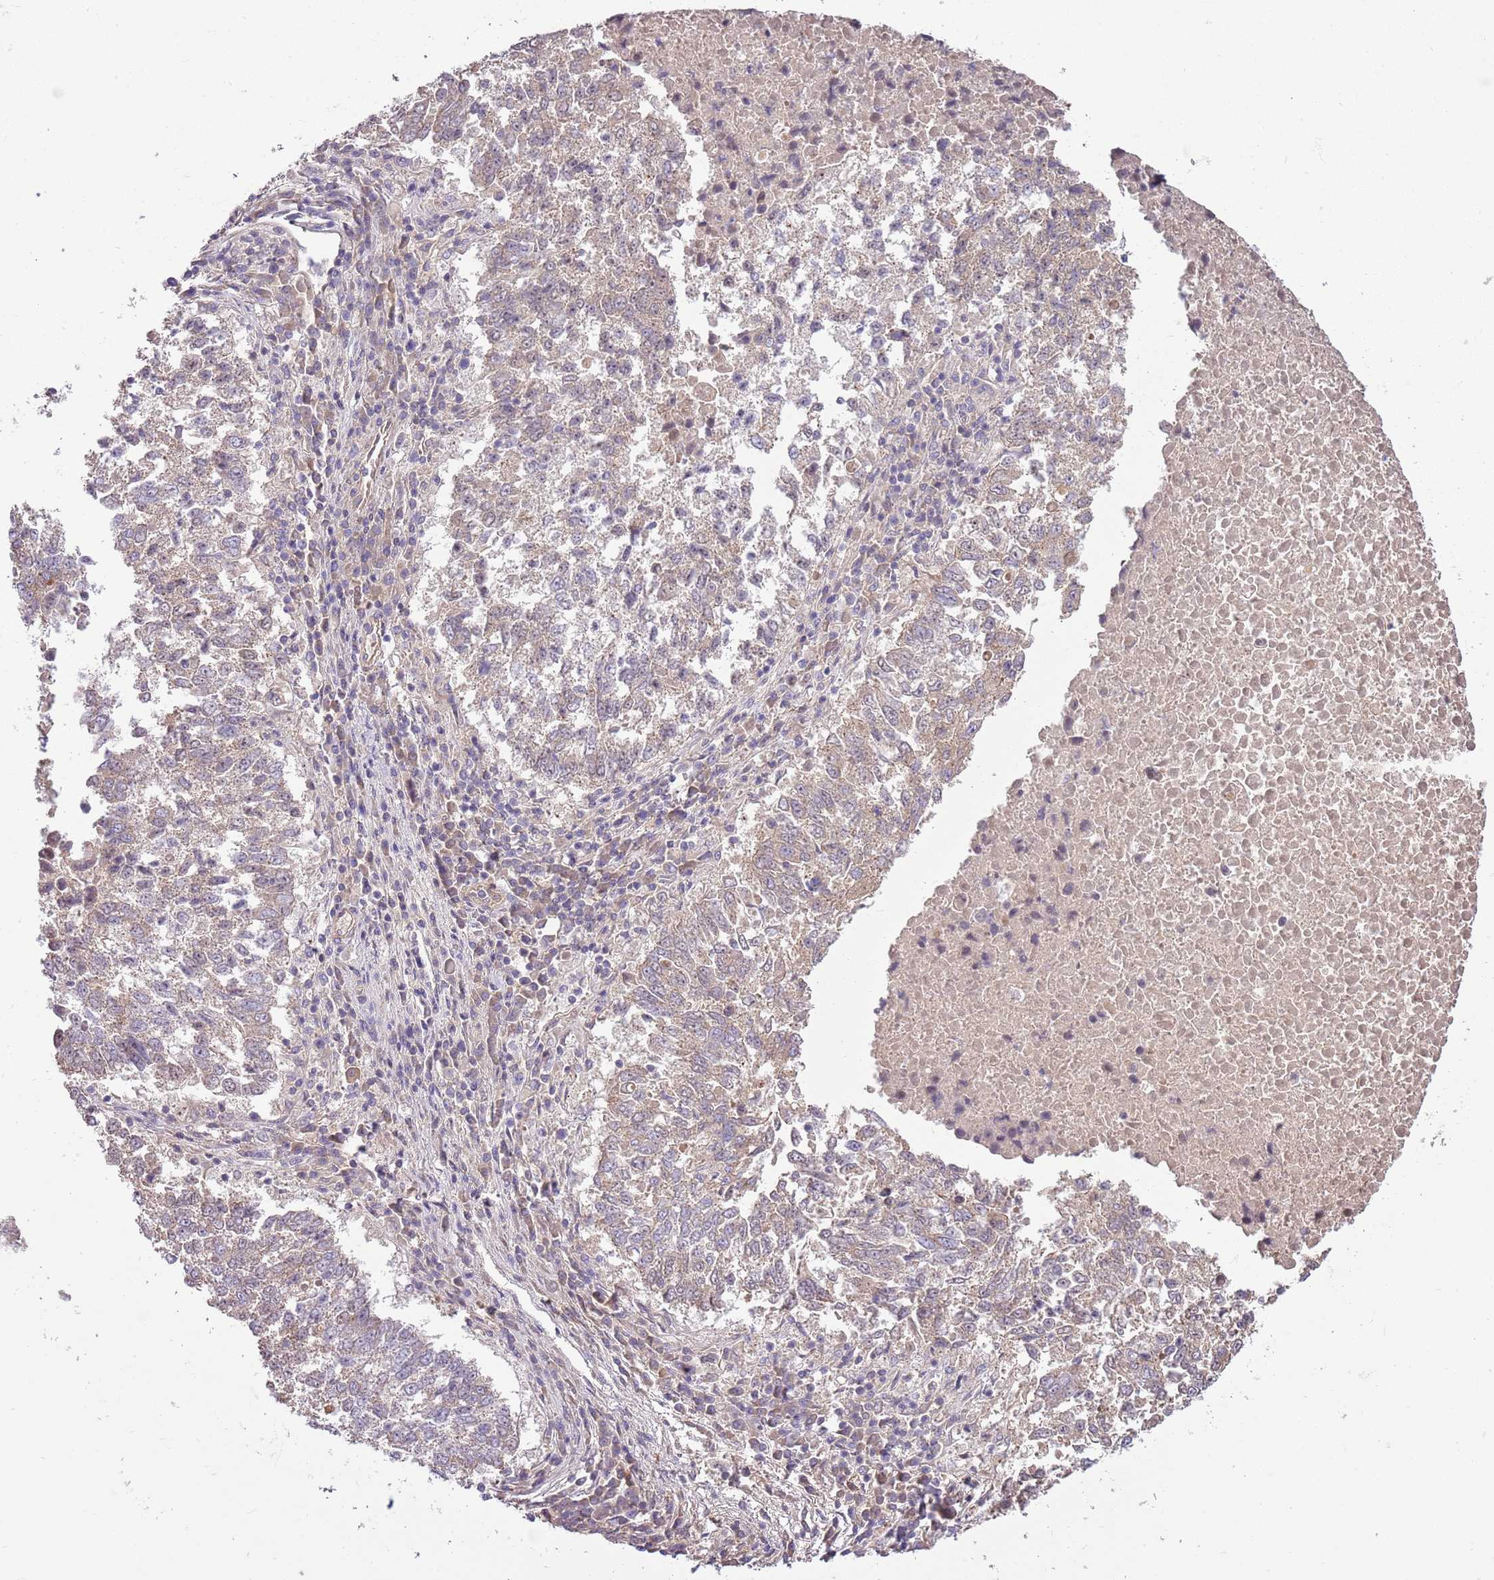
{"staining": {"intensity": "weak", "quantity": "25%-75%", "location": "cytoplasmic/membranous"}, "tissue": "lung cancer", "cell_type": "Tumor cells", "image_type": "cancer", "snomed": [{"axis": "morphology", "description": "Squamous cell carcinoma, NOS"}, {"axis": "topography", "description": "Lung"}], "caption": "High-magnification brightfield microscopy of lung cancer (squamous cell carcinoma) stained with DAB (3,3'-diaminobenzidine) (brown) and counterstained with hematoxylin (blue). tumor cells exhibit weak cytoplasmic/membranous positivity is appreciated in about25%-75% of cells.", "gene": "GNL1", "patient": {"sex": "male", "age": 73}}